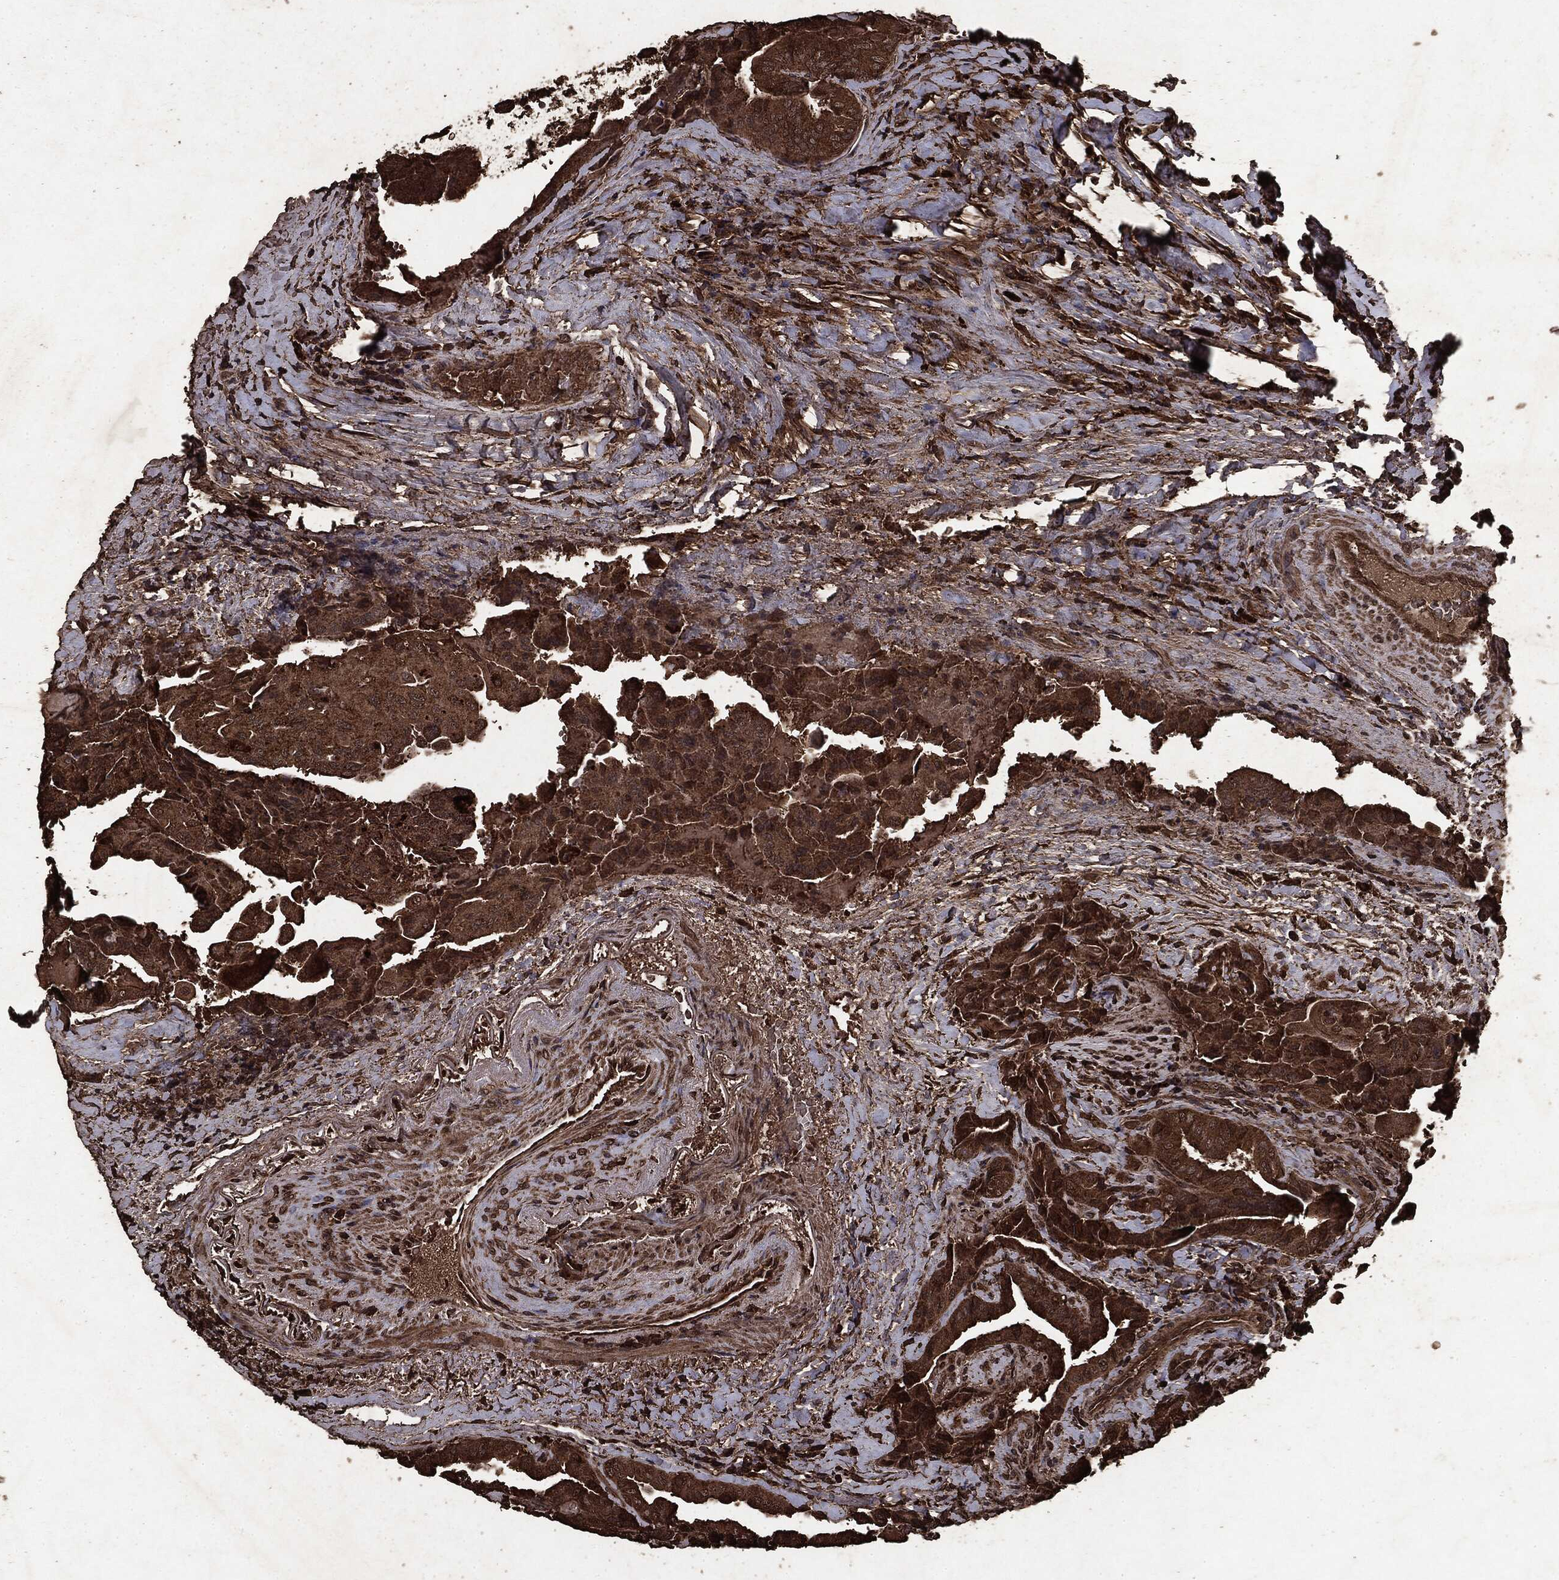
{"staining": {"intensity": "moderate", "quantity": ">75%", "location": "cytoplasmic/membranous"}, "tissue": "thyroid cancer", "cell_type": "Tumor cells", "image_type": "cancer", "snomed": [{"axis": "morphology", "description": "Papillary adenocarcinoma, NOS"}, {"axis": "topography", "description": "Thyroid gland"}], "caption": "This photomicrograph exhibits thyroid papillary adenocarcinoma stained with IHC to label a protein in brown. The cytoplasmic/membranous of tumor cells show moderate positivity for the protein. Nuclei are counter-stained blue.", "gene": "ARAF", "patient": {"sex": "female", "age": 68}}